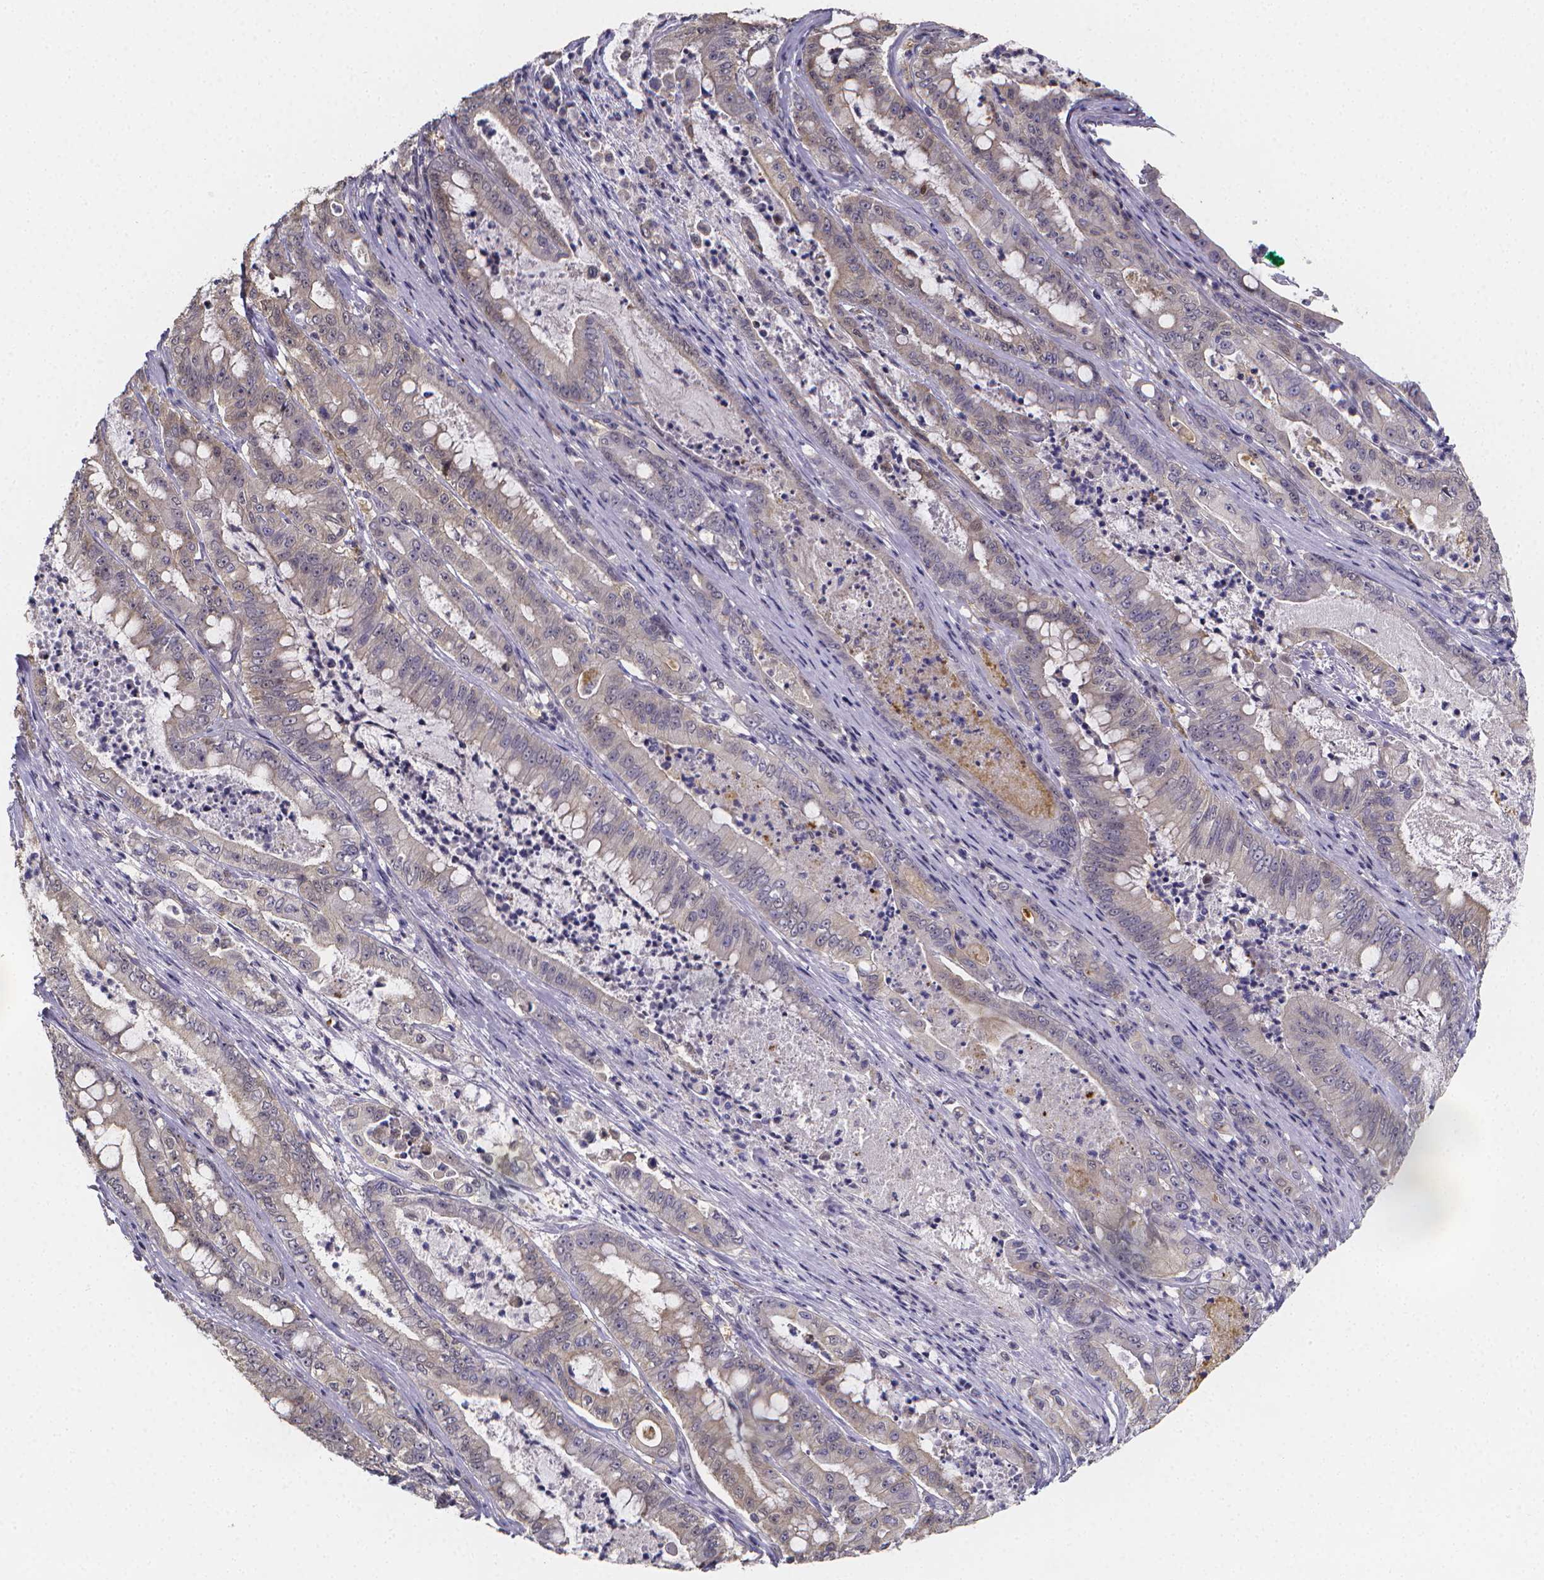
{"staining": {"intensity": "negative", "quantity": "none", "location": "none"}, "tissue": "pancreatic cancer", "cell_type": "Tumor cells", "image_type": "cancer", "snomed": [{"axis": "morphology", "description": "Adenocarcinoma, NOS"}, {"axis": "topography", "description": "Pancreas"}], "caption": "Tumor cells are negative for protein expression in human pancreatic cancer (adenocarcinoma). The staining is performed using DAB (3,3'-diaminobenzidine) brown chromogen with nuclei counter-stained in using hematoxylin.", "gene": "PAH", "patient": {"sex": "male", "age": 71}}